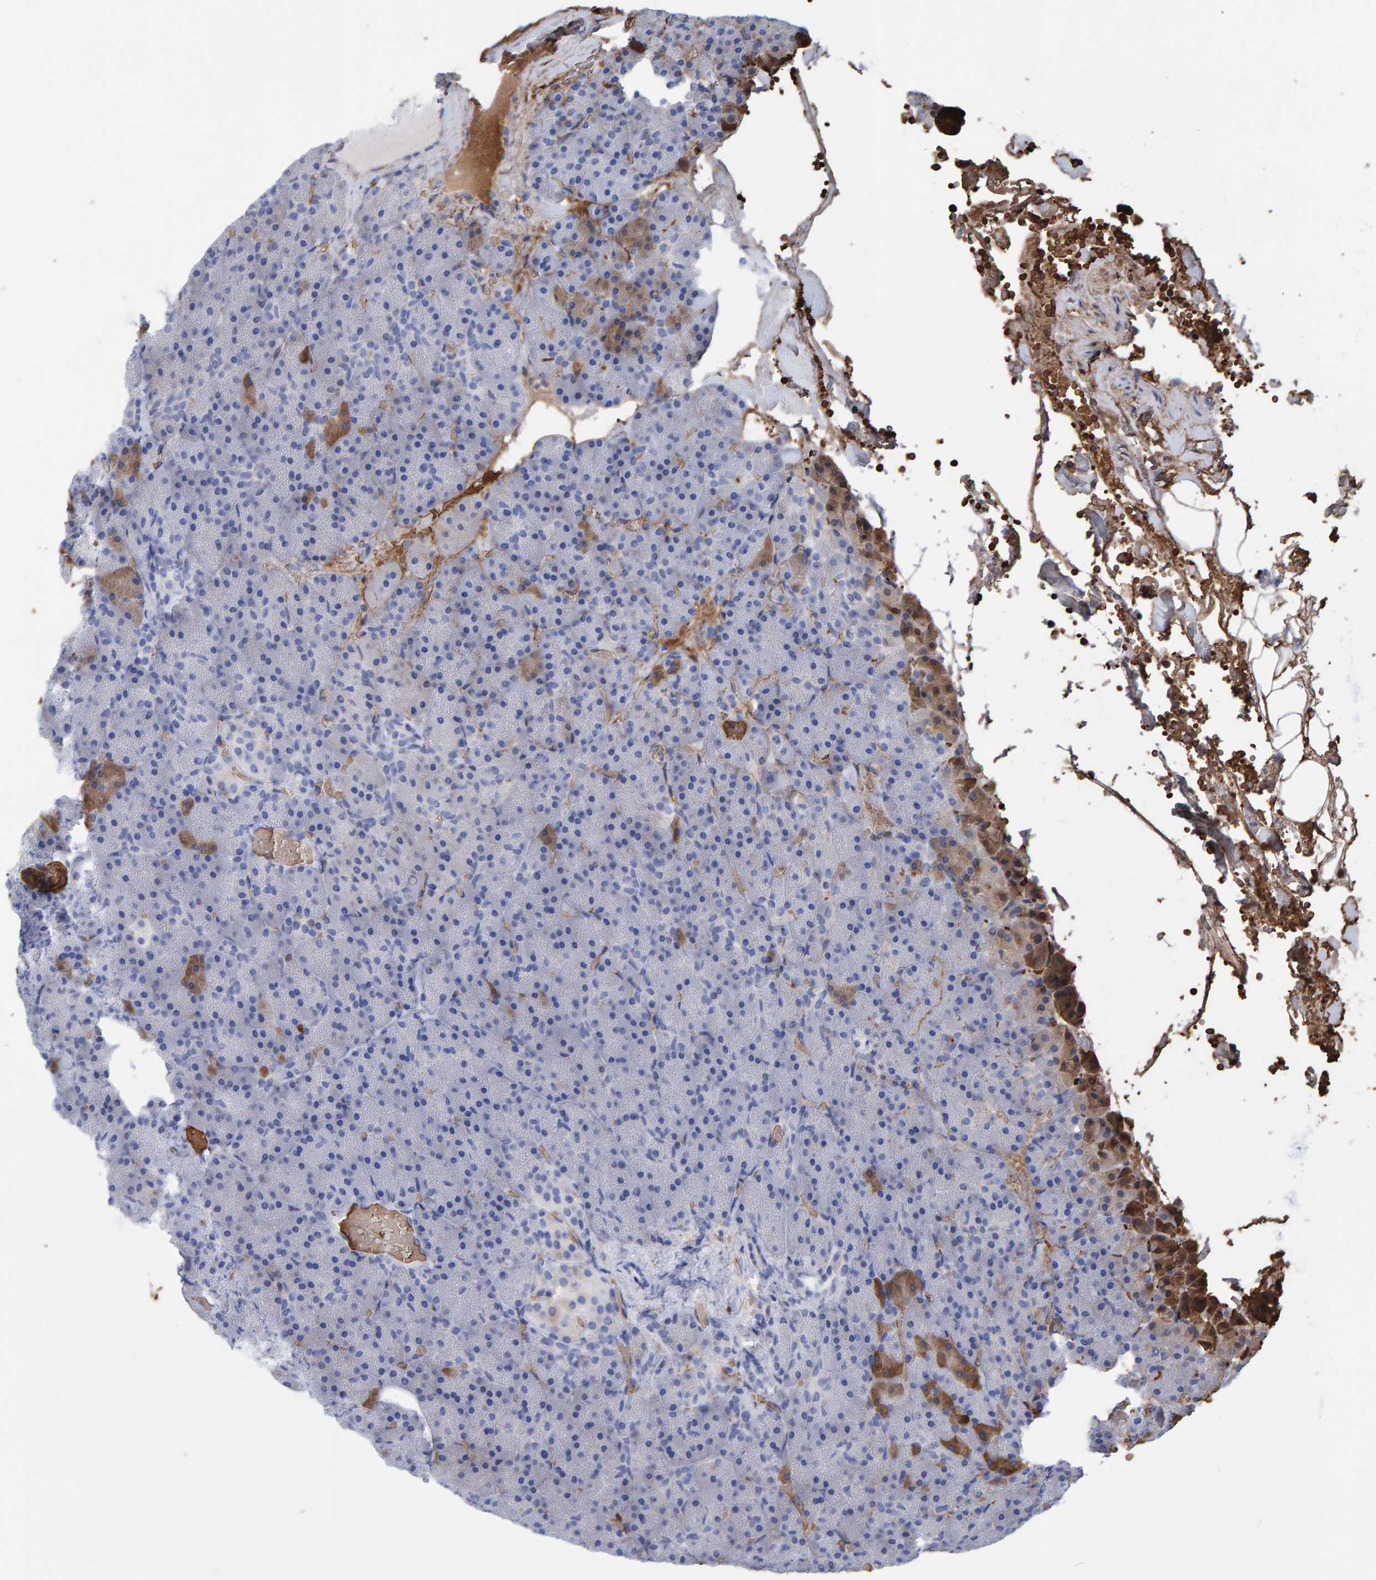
{"staining": {"intensity": "moderate", "quantity": "<25%", "location": "cytoplasmic/membranous"}, "tissue": "pancreas", "cell_type": "Exocrine glandular cells", "image_type": "normal", "snomed": [{"axis": "morphology", "description": "Normal tissue, NOS"}, {"axis": "morphology", "description": "Carcinoid, malignant, NOS"}, {"axis": "topography", "description": "Pancreas"}], "caption": "Protein expression analysis of benign human pancreas reveals moderate cytoplasmic/membranous expression in about <25% of exocrine glandular cells. Immunohistochemistry (ihc) stains the protein in brown and the nuclei are stained blue.", "gene": "VPS9D1", "patient": {"sex": "female", "age": 35}}